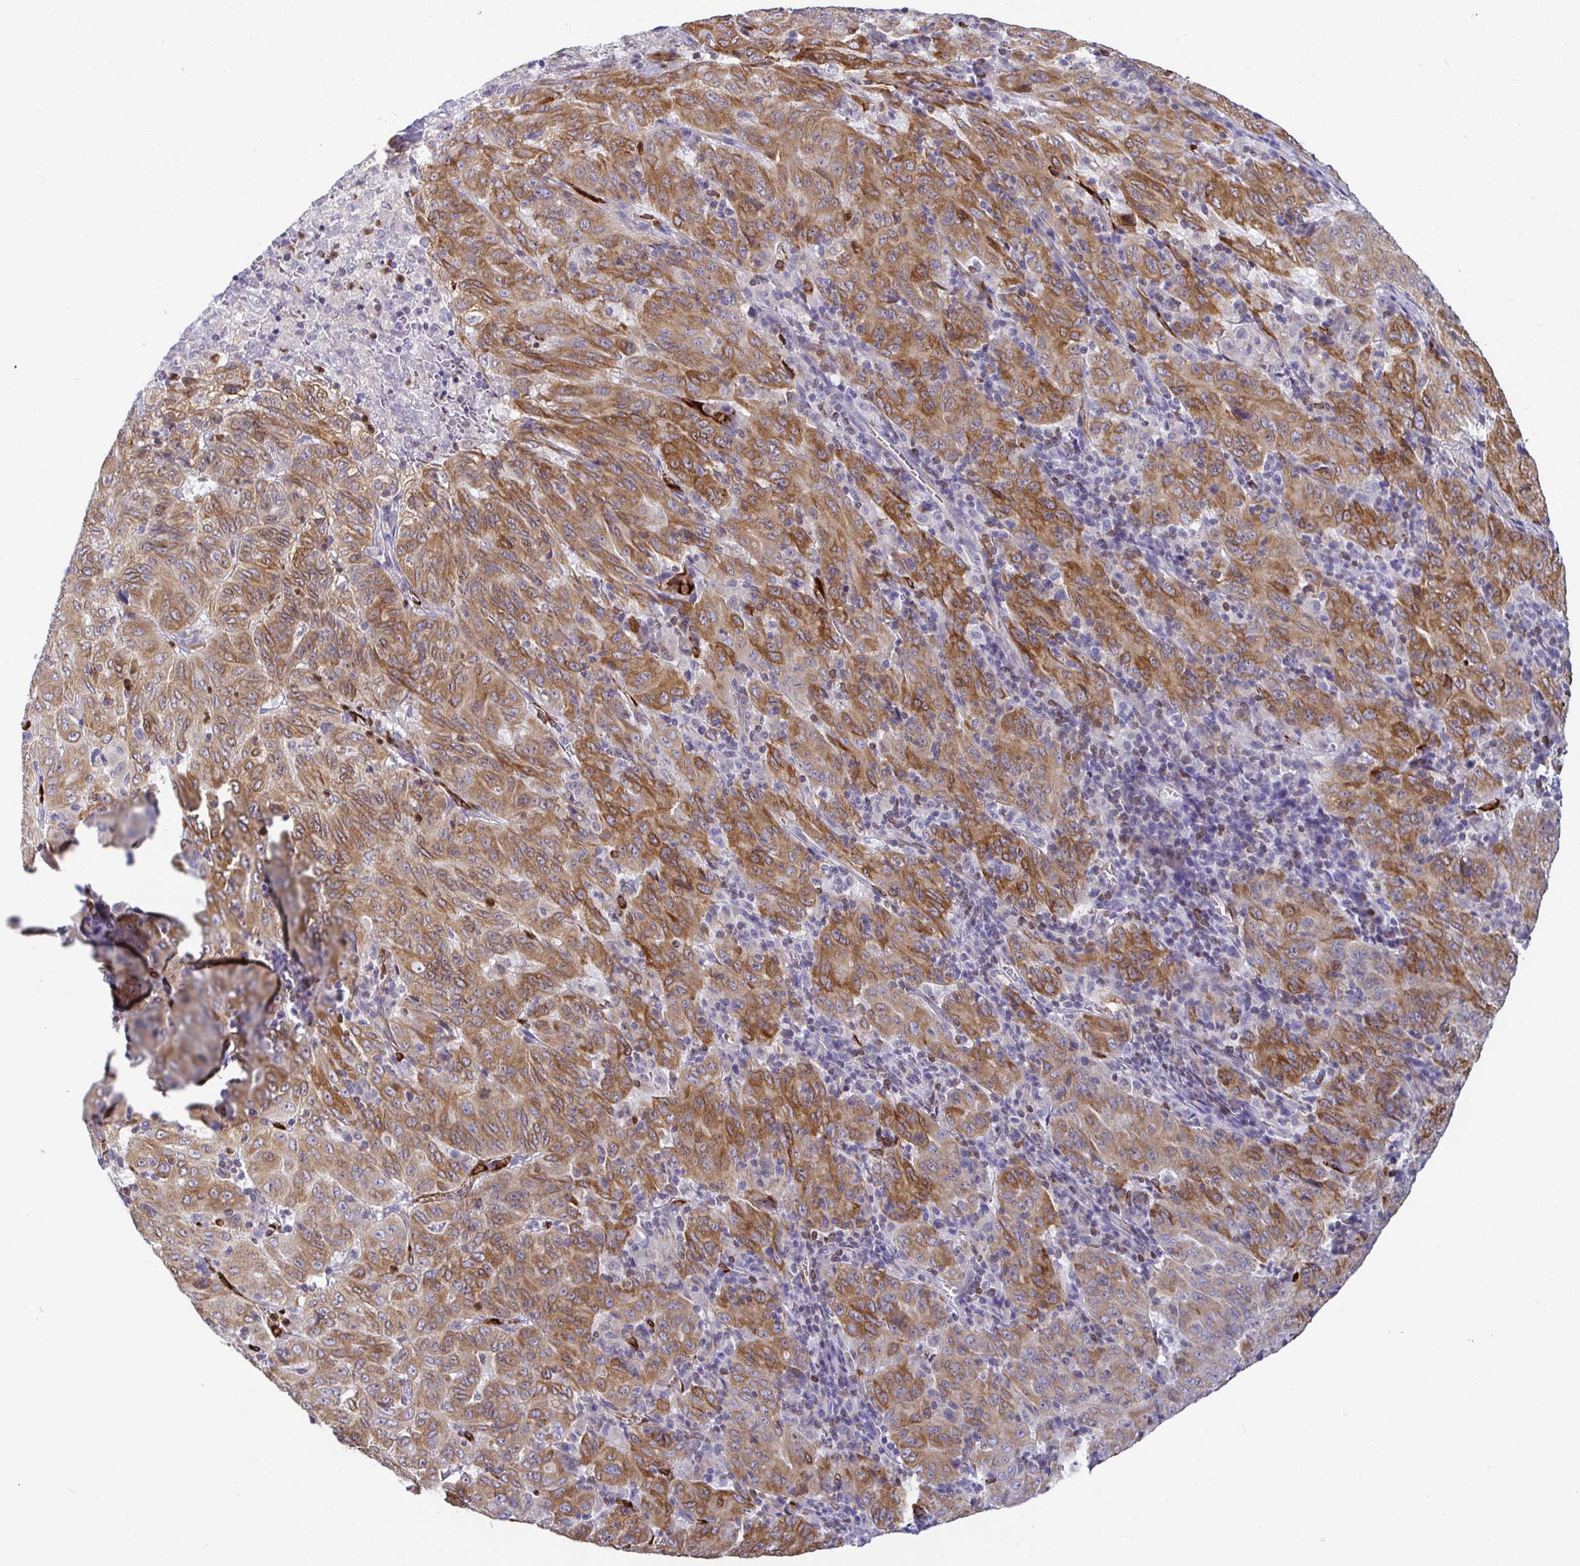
{"staining": {"intensity": "moderate", "quantity": ">75%", "location": "cytoplasmic/membranous"}, "tissue": "pancreatic cancer", "cell_type": "Tumor cells", "image_type": "cancer", "snomed": [{"axis": "morphology", "description": "Adenocarcinoma, NOS"}, {"axis": "topography", "description": "Pancreas"}], "caption": "The micrograph displays immunohistochemical staining of adenocarcinoma (pancreatic). There is moderate cytoplasmic/membranous staining is appreciated in approximately >75% of tumor cells.", "gene": "TP53I11", "patient": {"sex": "male", "age": 63}}